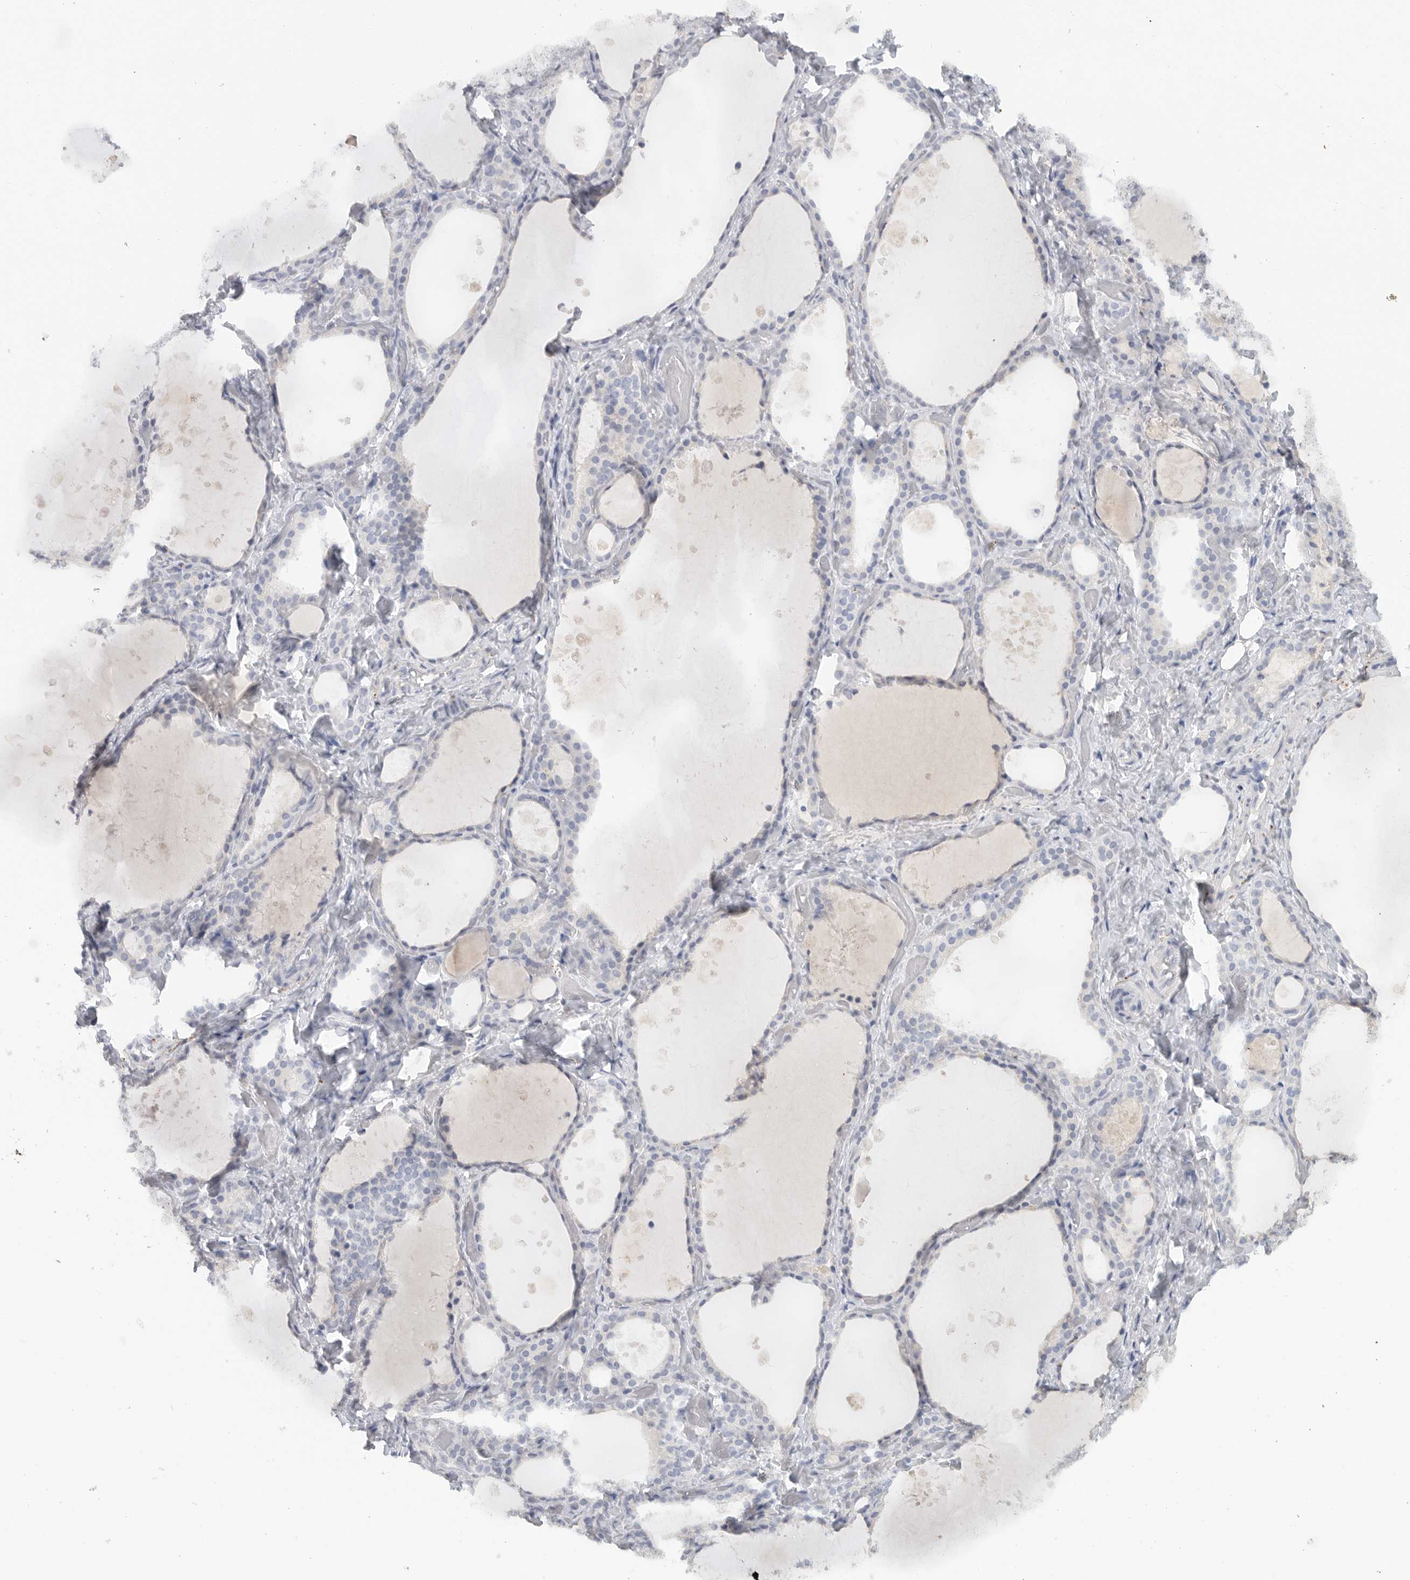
{"staining": {"intensity": "negative", "quantity": "none", "location": "none"}, "tissue": "thyroid gland", "cell_type": "Glandular cells", "image_type": "normal", "snomed": [{"axis": "morphology", "description": "Normal tissue, NOS"}, {"axis": "topography", "description": "Thyroid gland"}], "caption": "Glandular cells show no significant positivity in normal thyroid gland. Nuclei are stained in blue.", "gene": "PAM", "patient": {"sex": "female", "age": 44}}